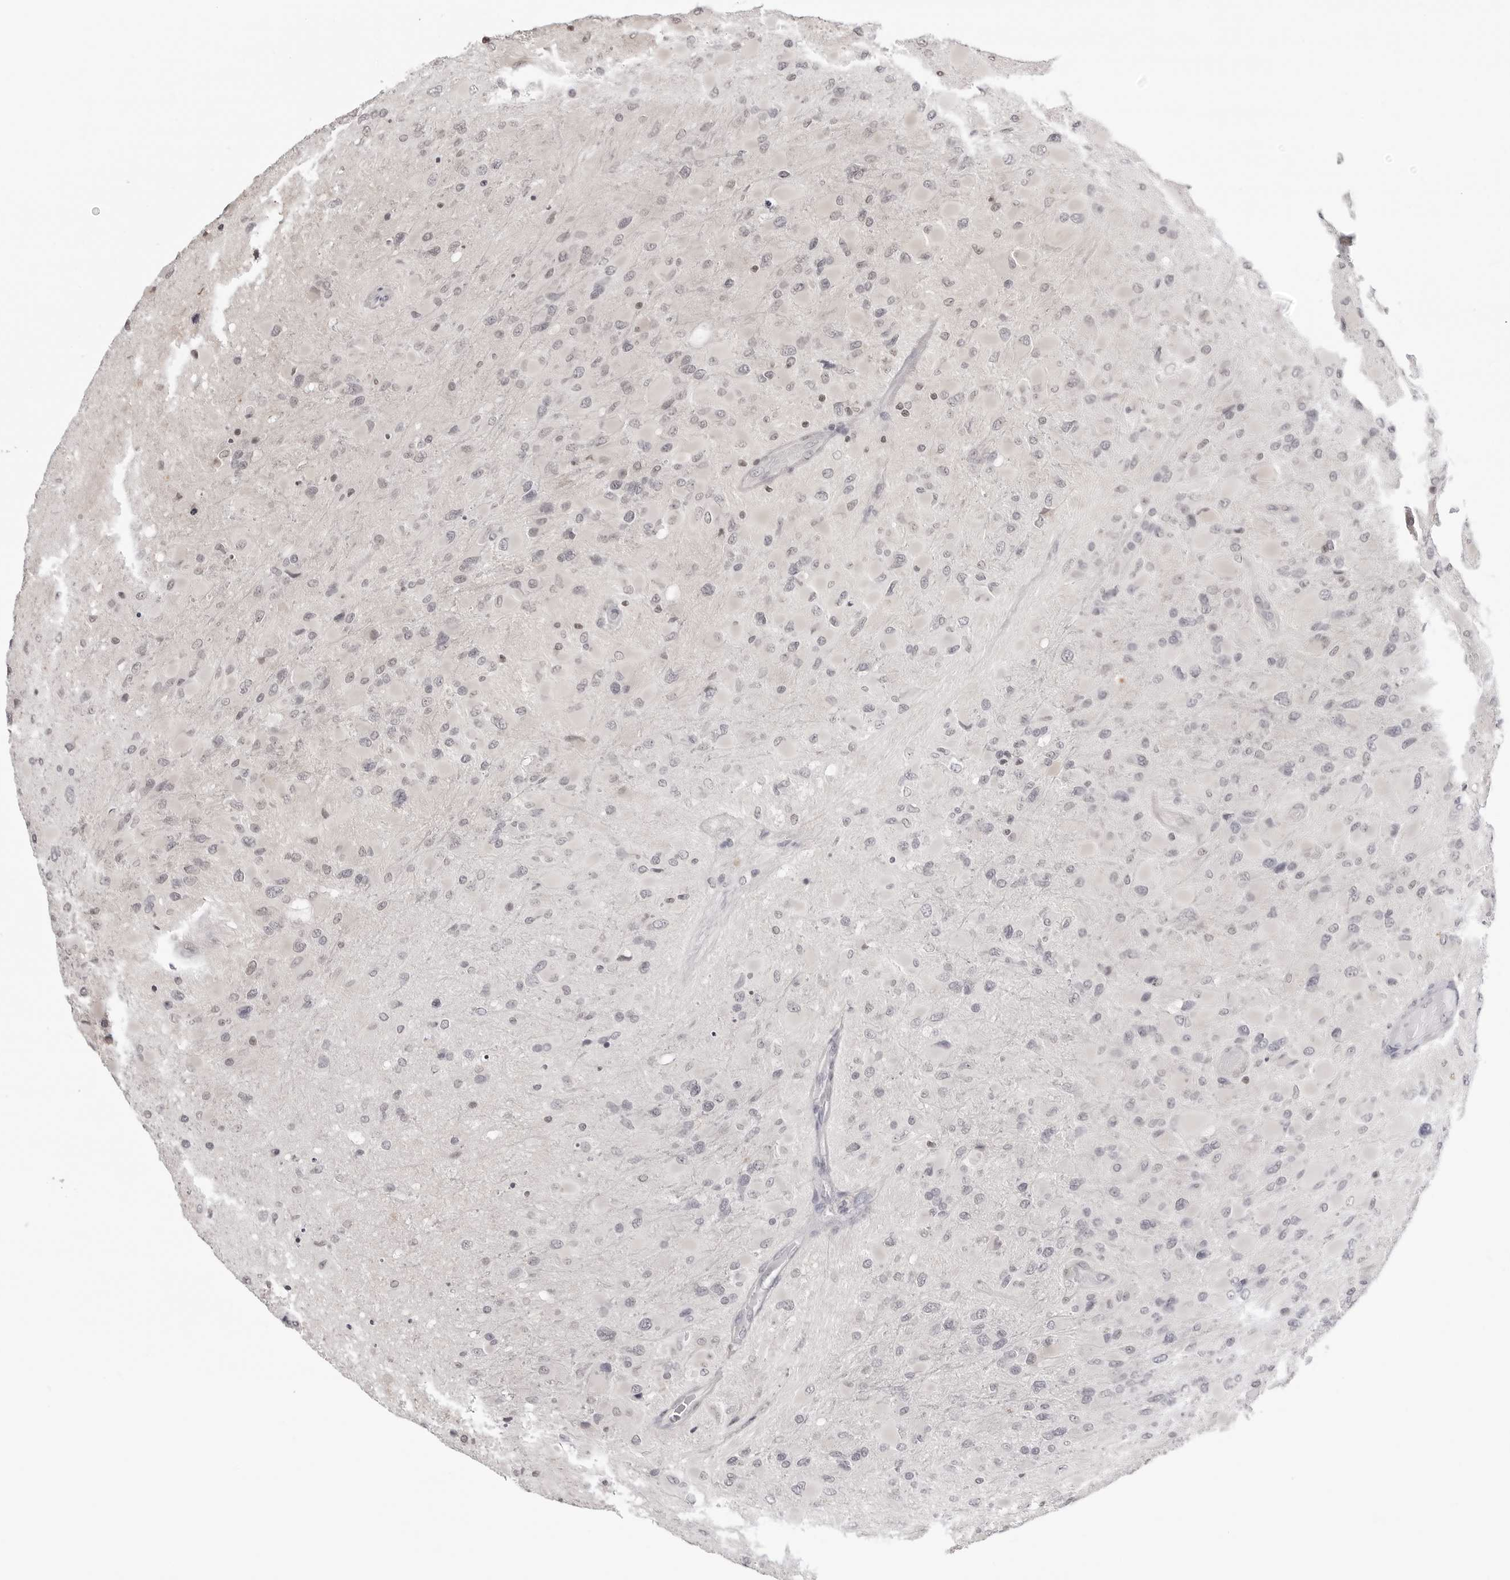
{"staining": {"intensity": "negative", "quantity": "none", "location": "none"}, "tissue": "glioma", "cell_type": "Tumor cells", "image_type": "cancer", "snomed": [{"axis": "morphology", "description": "Glioma, malignant, High grade"}, {"axis": "topography", "description": "Cerebral cortex"}], "caption": "Tumor cells are negative for brown protein staining in high-grade glioma (malignant).", "gene": "YWHAG", "patient": {"sex": "female", "age": 36}}